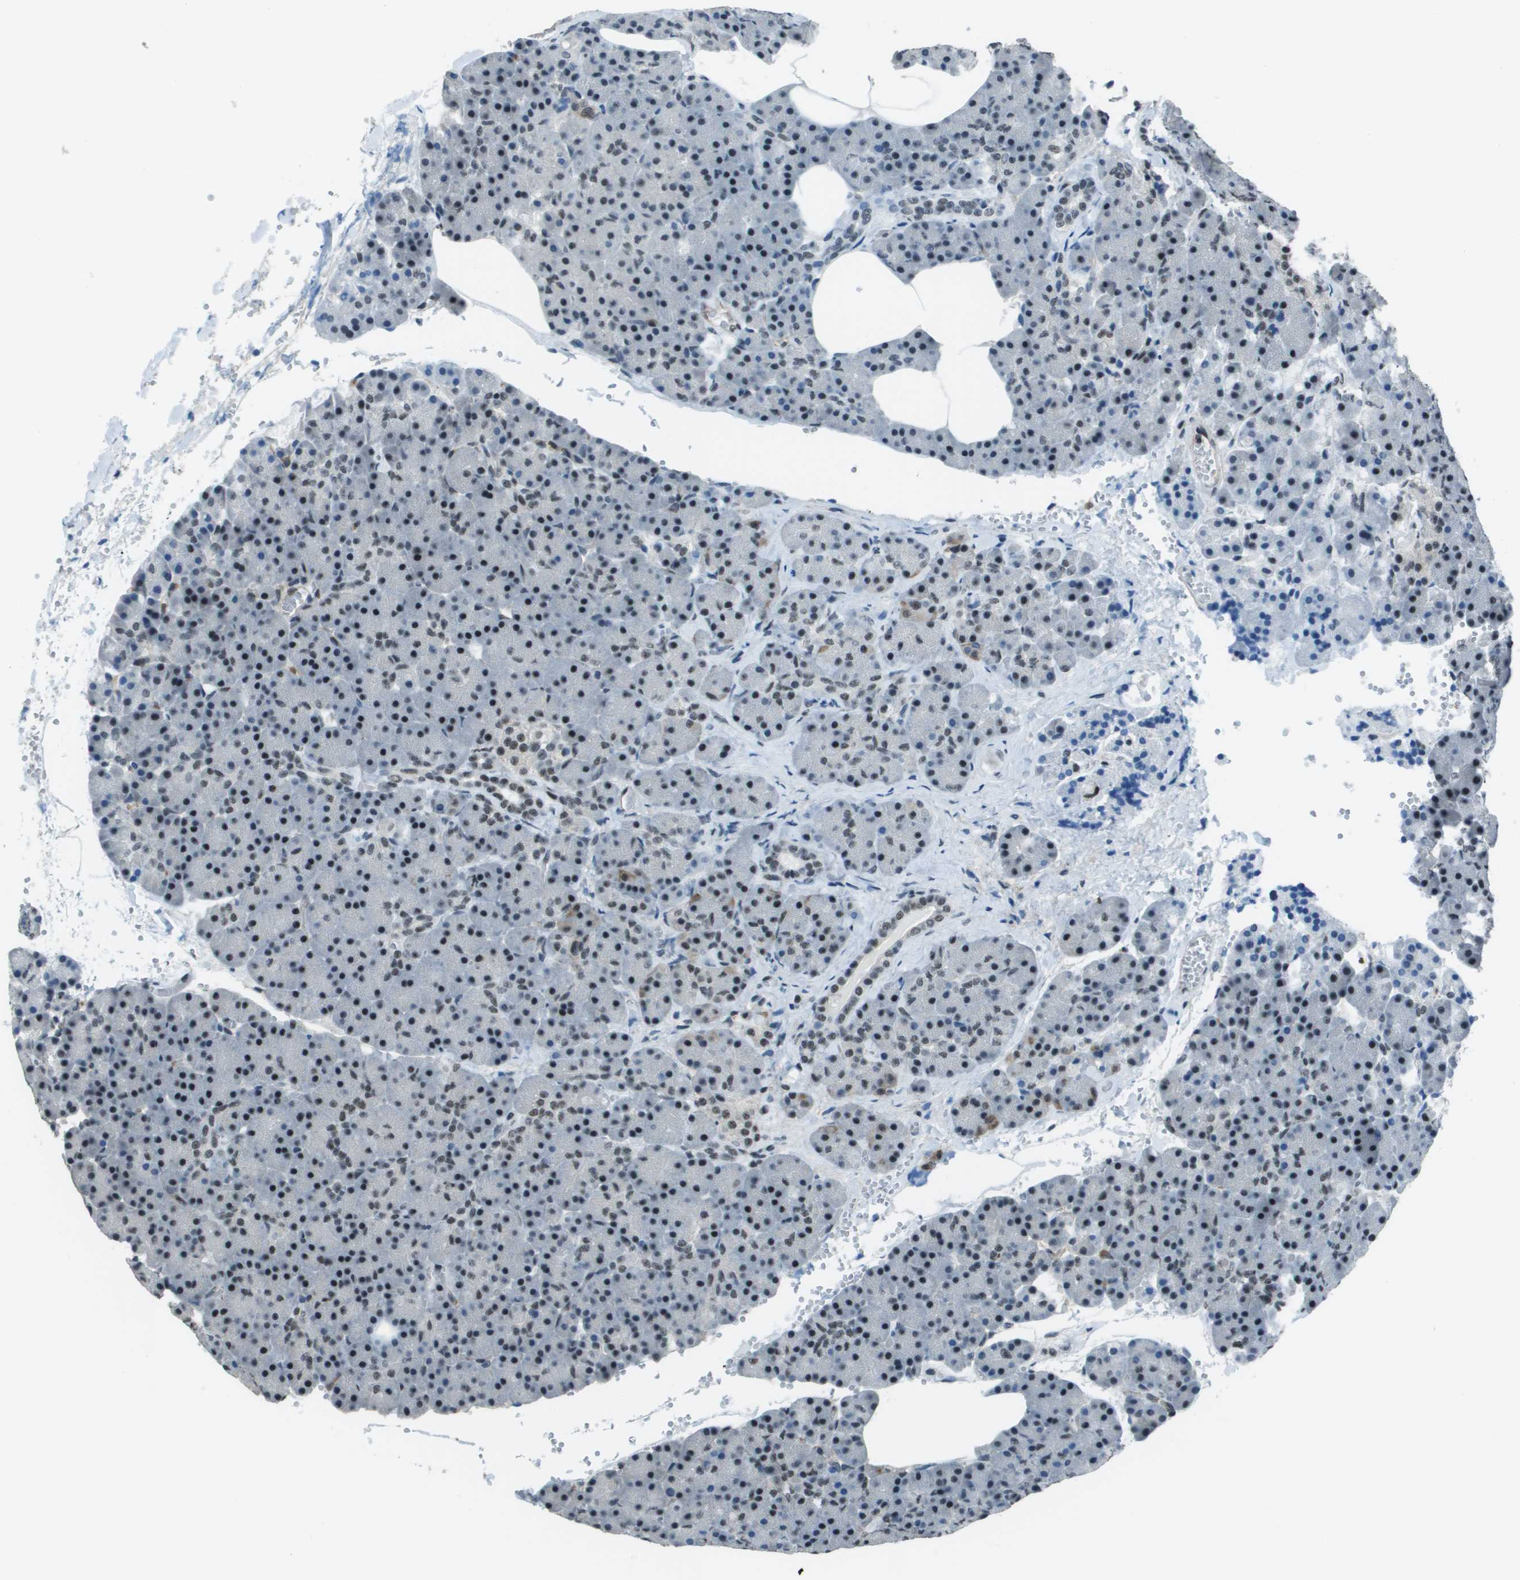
{"staining": {"intensity": "moderate", "quantity": "25%-75%", "location": "nuclear"}, "tissue": "pancreas", "cell_type": "Exocrine glandular cells", "image_type": "normal", "snomed": [{"axis": "morphology", "description": "Normal tissue, NOS"}, {"axis": "topography", "description": "Pancreas"}], "caption": "Immunohistochemical staining of unremarkable pancreas shows moderate nuclear protein staining in approximately 25%-75% of exocrine glandular cells. The protein is shown in brown color, while the nuclei are stained blue.", "gene": "DEPDC1", "patient": {"sex": "female", "age": 35}}